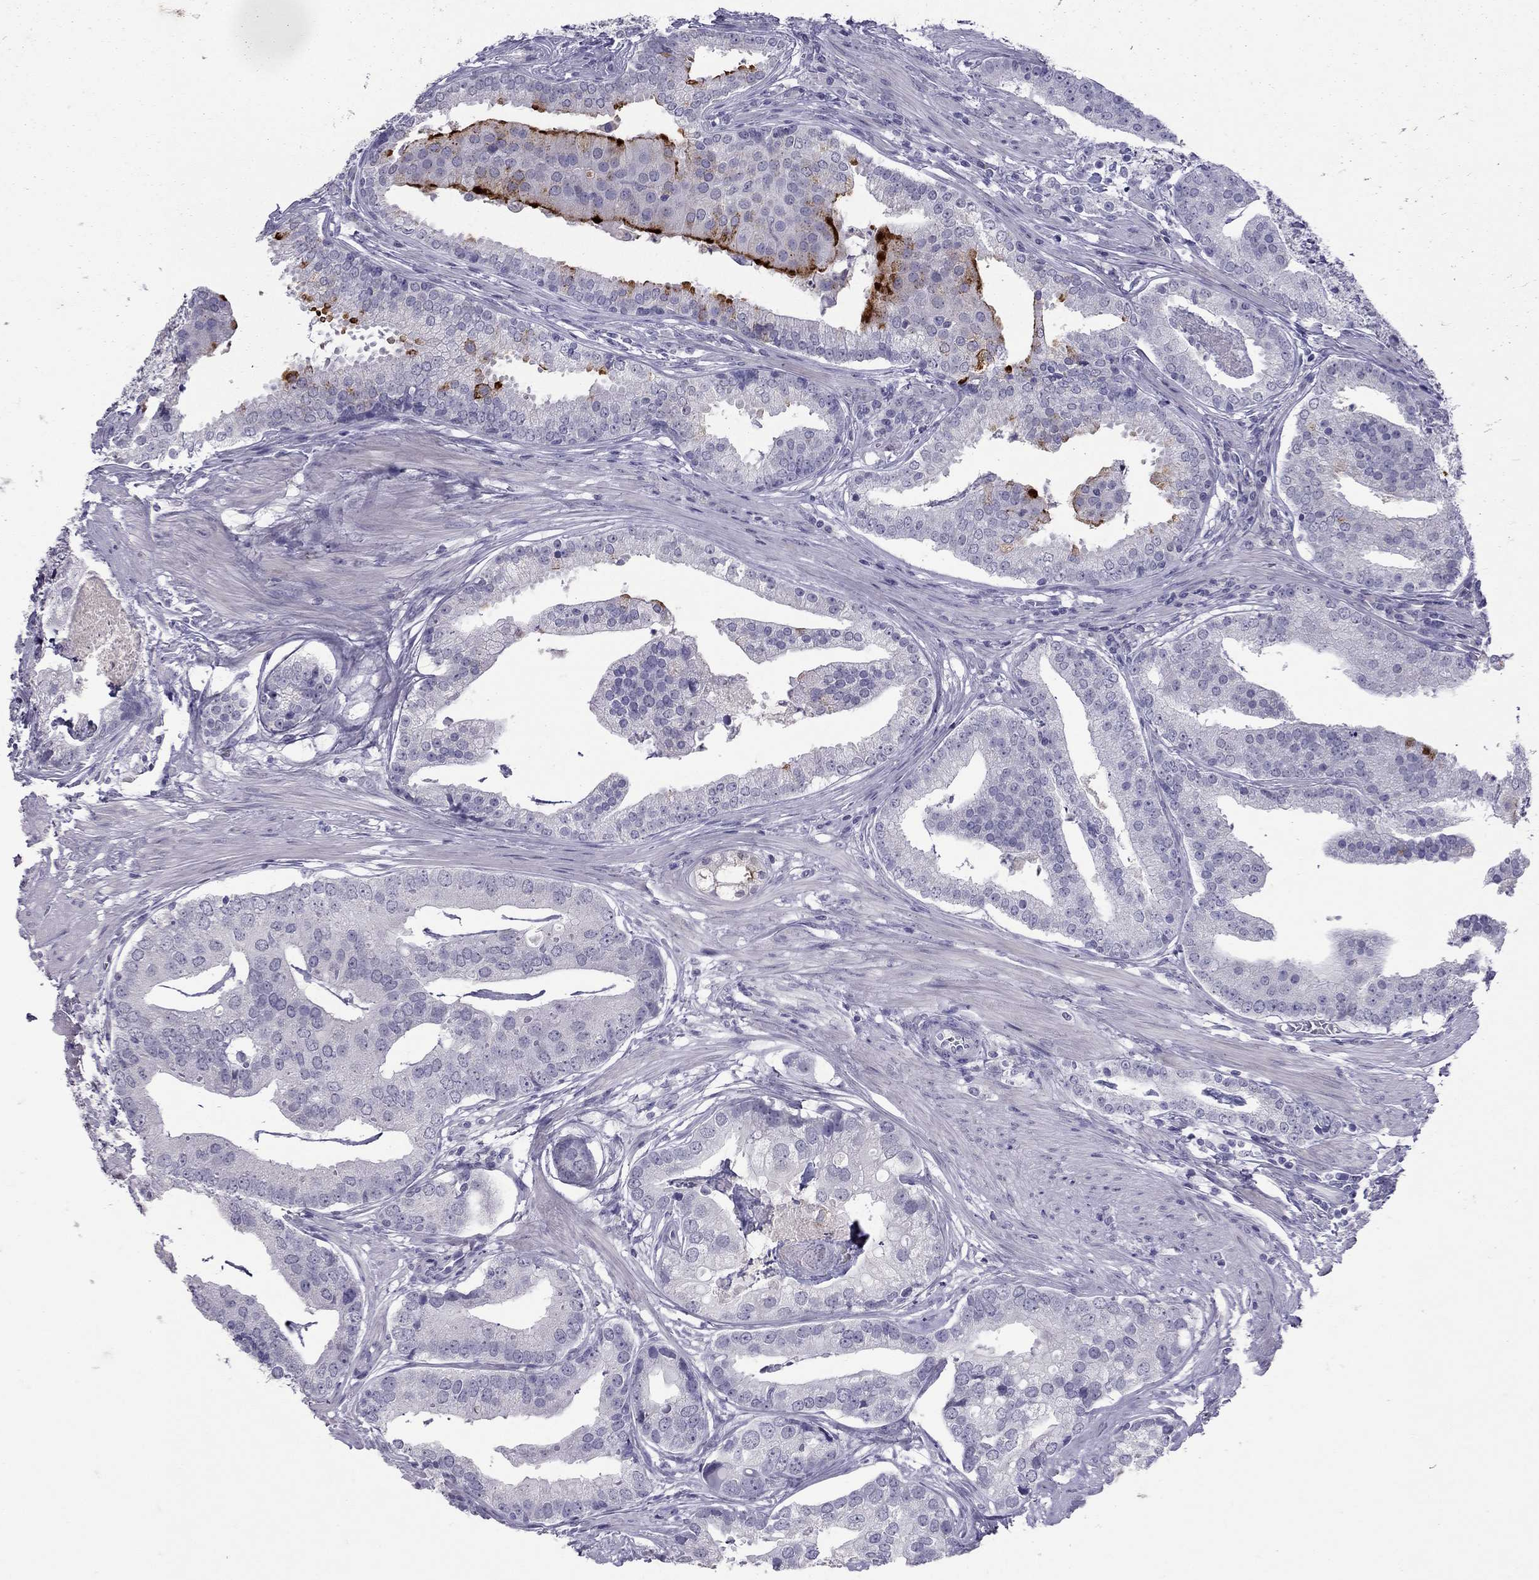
{"staining": {"intensity": "strong", "quantity": "<25%", "location": "cytoplasmic/membranous"}, "tissue": "prostate cancer", "cell_type": "Tumor cells", "image_type": "cancer", "snomed": [{"axis": "morphology", "description": "Adenocarcinoma, NOS"}, {"axis": "topography", "description": "Prostate and seminal vesicle, NOS"}, {"axis": "topography", "description": "Prostate"}], "caption": "Prostate adenocarcinoma stained for a protein shows strong cytoplasmic/membranous positivity in tumor cells.", "gene": "MUC16", "patient": {"sex": "male", "age": 44}}